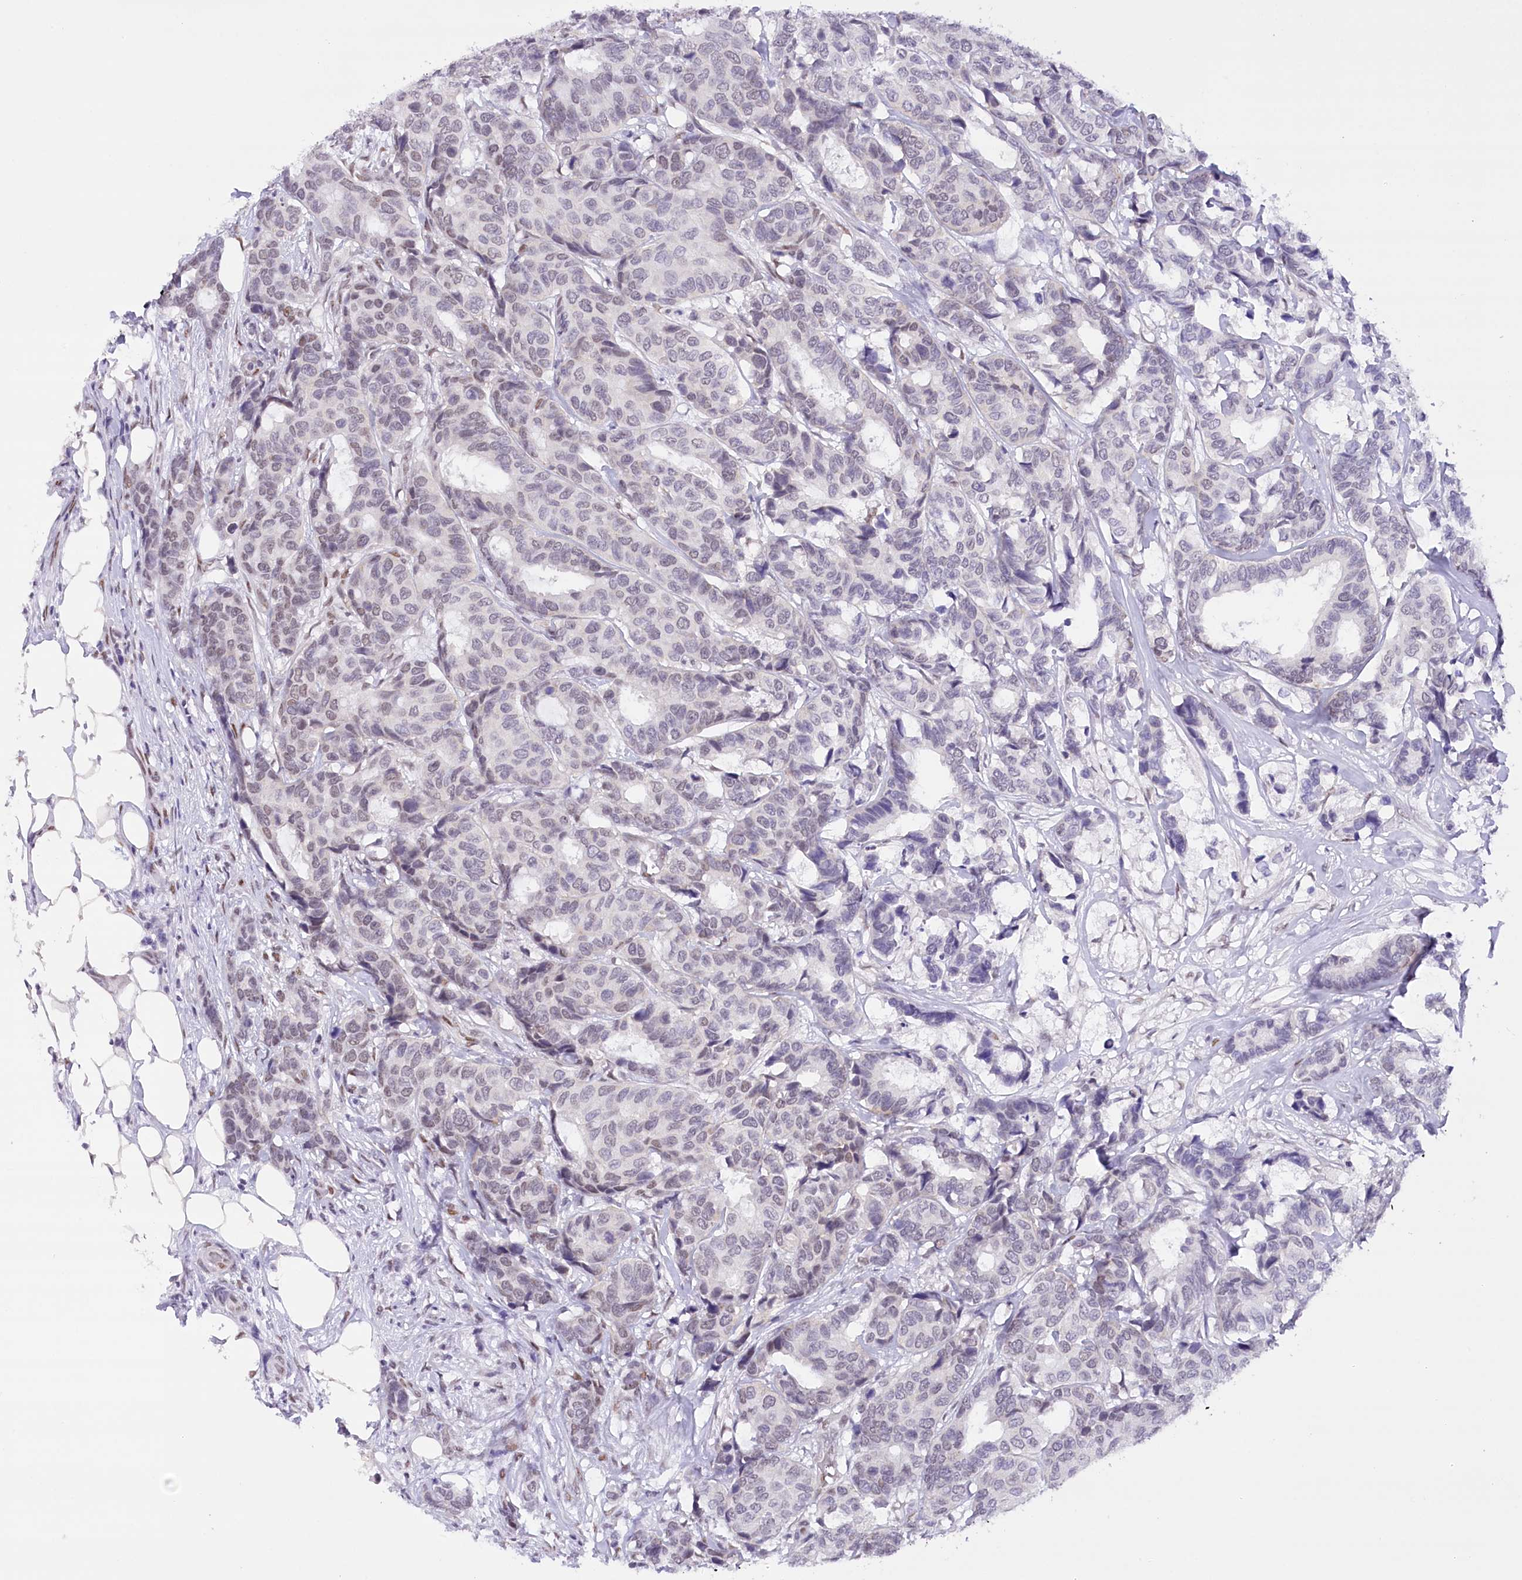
{"staining": {"intensity": "negative", "quantity": "none", "location": "none"}, "tissue": "breast cancer", "cell_type": "Tumor cells", "image_type": "cancer", "snomed": [{"axis": "morphology", "description": "Duct carcinoma"}, {"axis": "topography", "description": "Breast"}], "caption": "IHC histopathology image of neoplastic tissue: human breast cancer (invasive ductal carcinoma) stained with DAB exhibits no significant protein staining in tumor cells. (Stains: DAB immunohistochemistry with hematoxylin counter stain, Microscopy: brightfield microscopy at high magnification).", "gene": "HNRNPA0", "patient": {"sex": "female", "age": 87}}